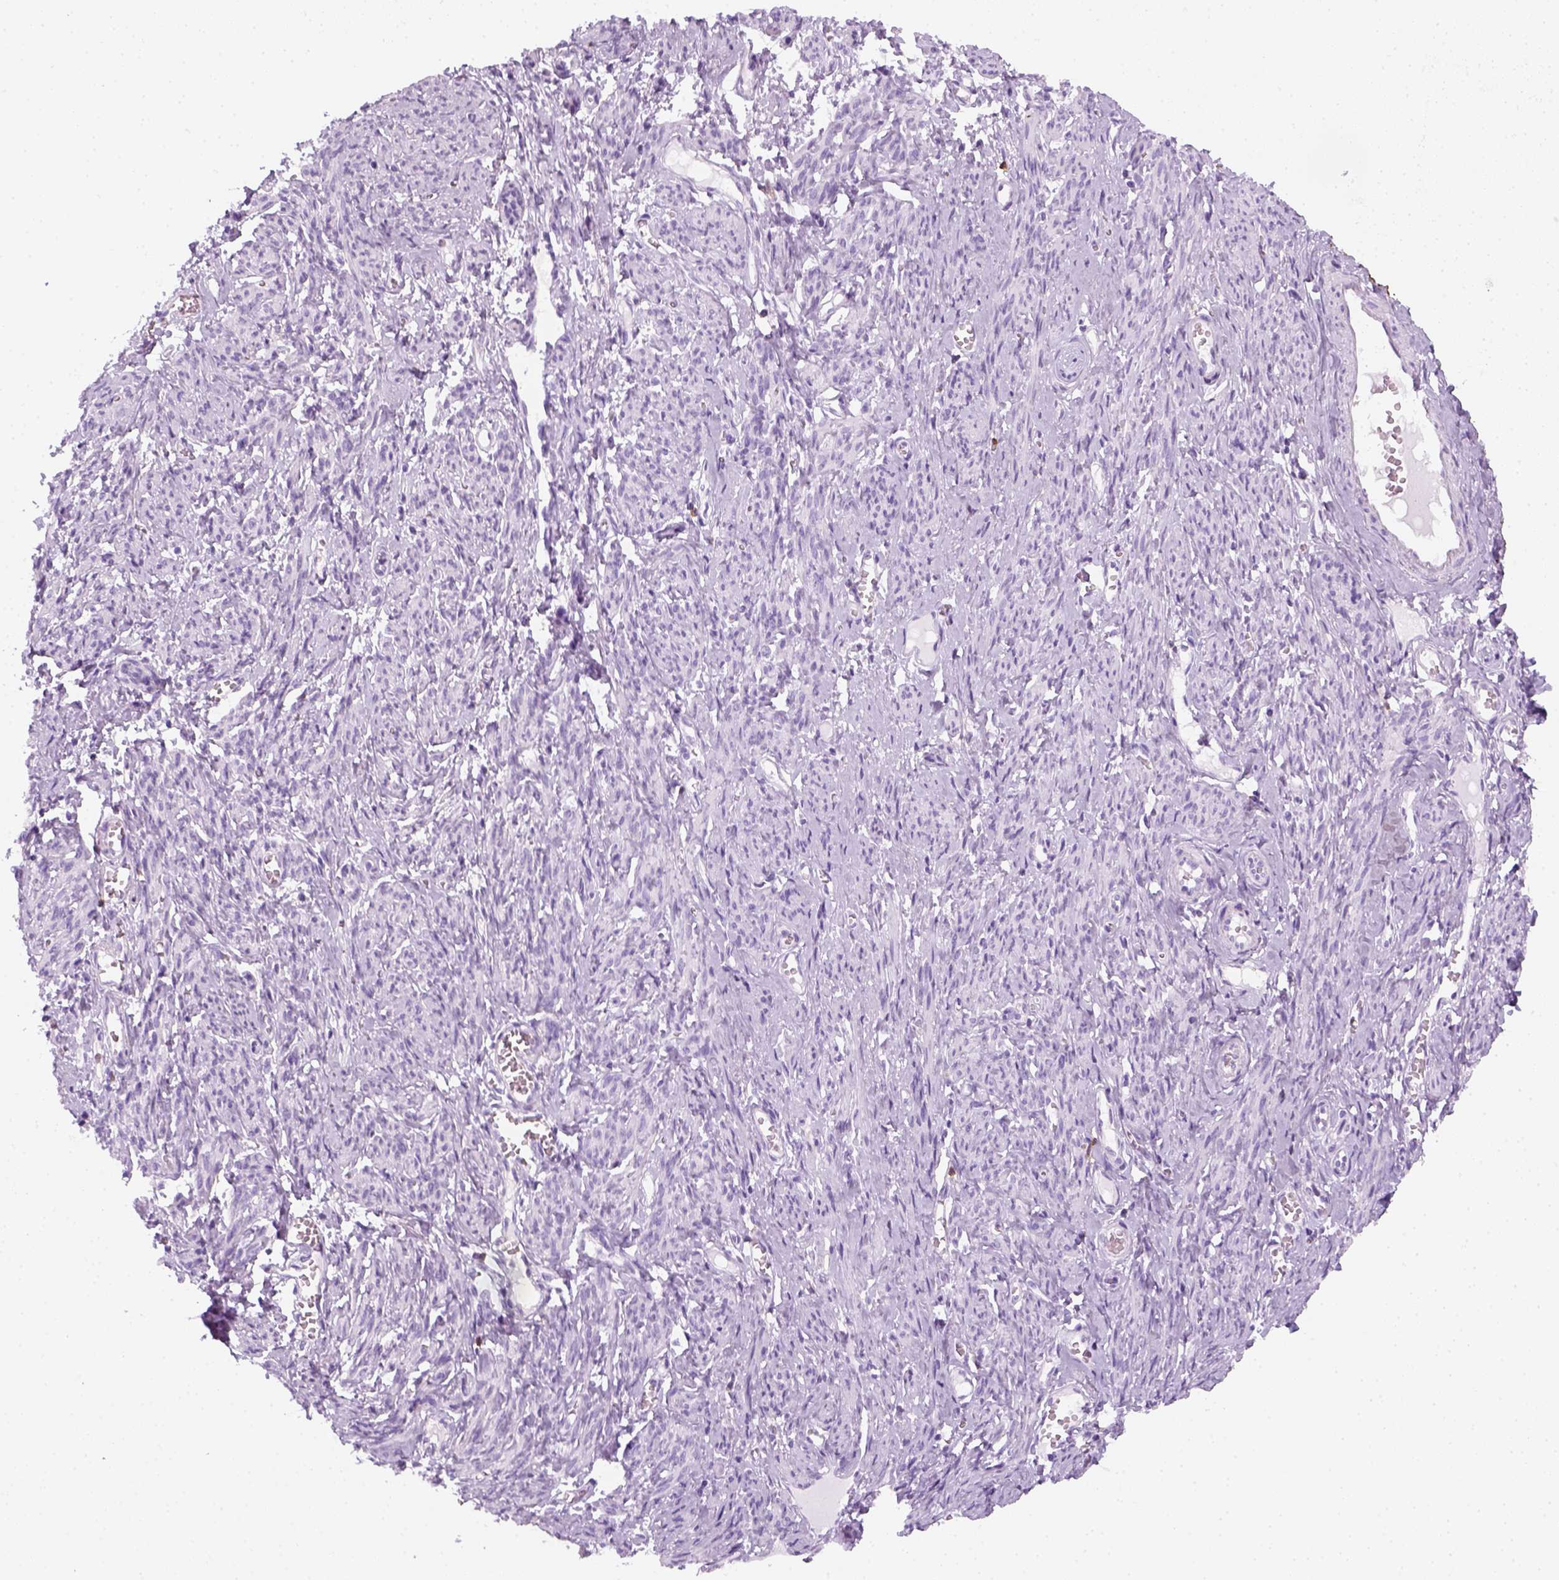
{"staining": {"intensity": "negative", "quantity": "none", "location": "none"}, "tissue": "smooth muscle", "cell_type": "Smooth muscle cells", "image_type": "normal", "snomed": [{"axis": "morphology", "description": "Normal tissue, NOS"}, {"axis": "topography", "description": "Smooth muscle"}], "caption": "Histopathology image shows no protein expression in smooth muscle cells of unremarkable smooth muscle. The staining was performed using DAB to visualize the protein expression in brown, while the nuclei were stained in blue with hematoxylin (Magnification: 20x).", "gene": "AQP3", "patient": {"sex": "female", "age": 65}}